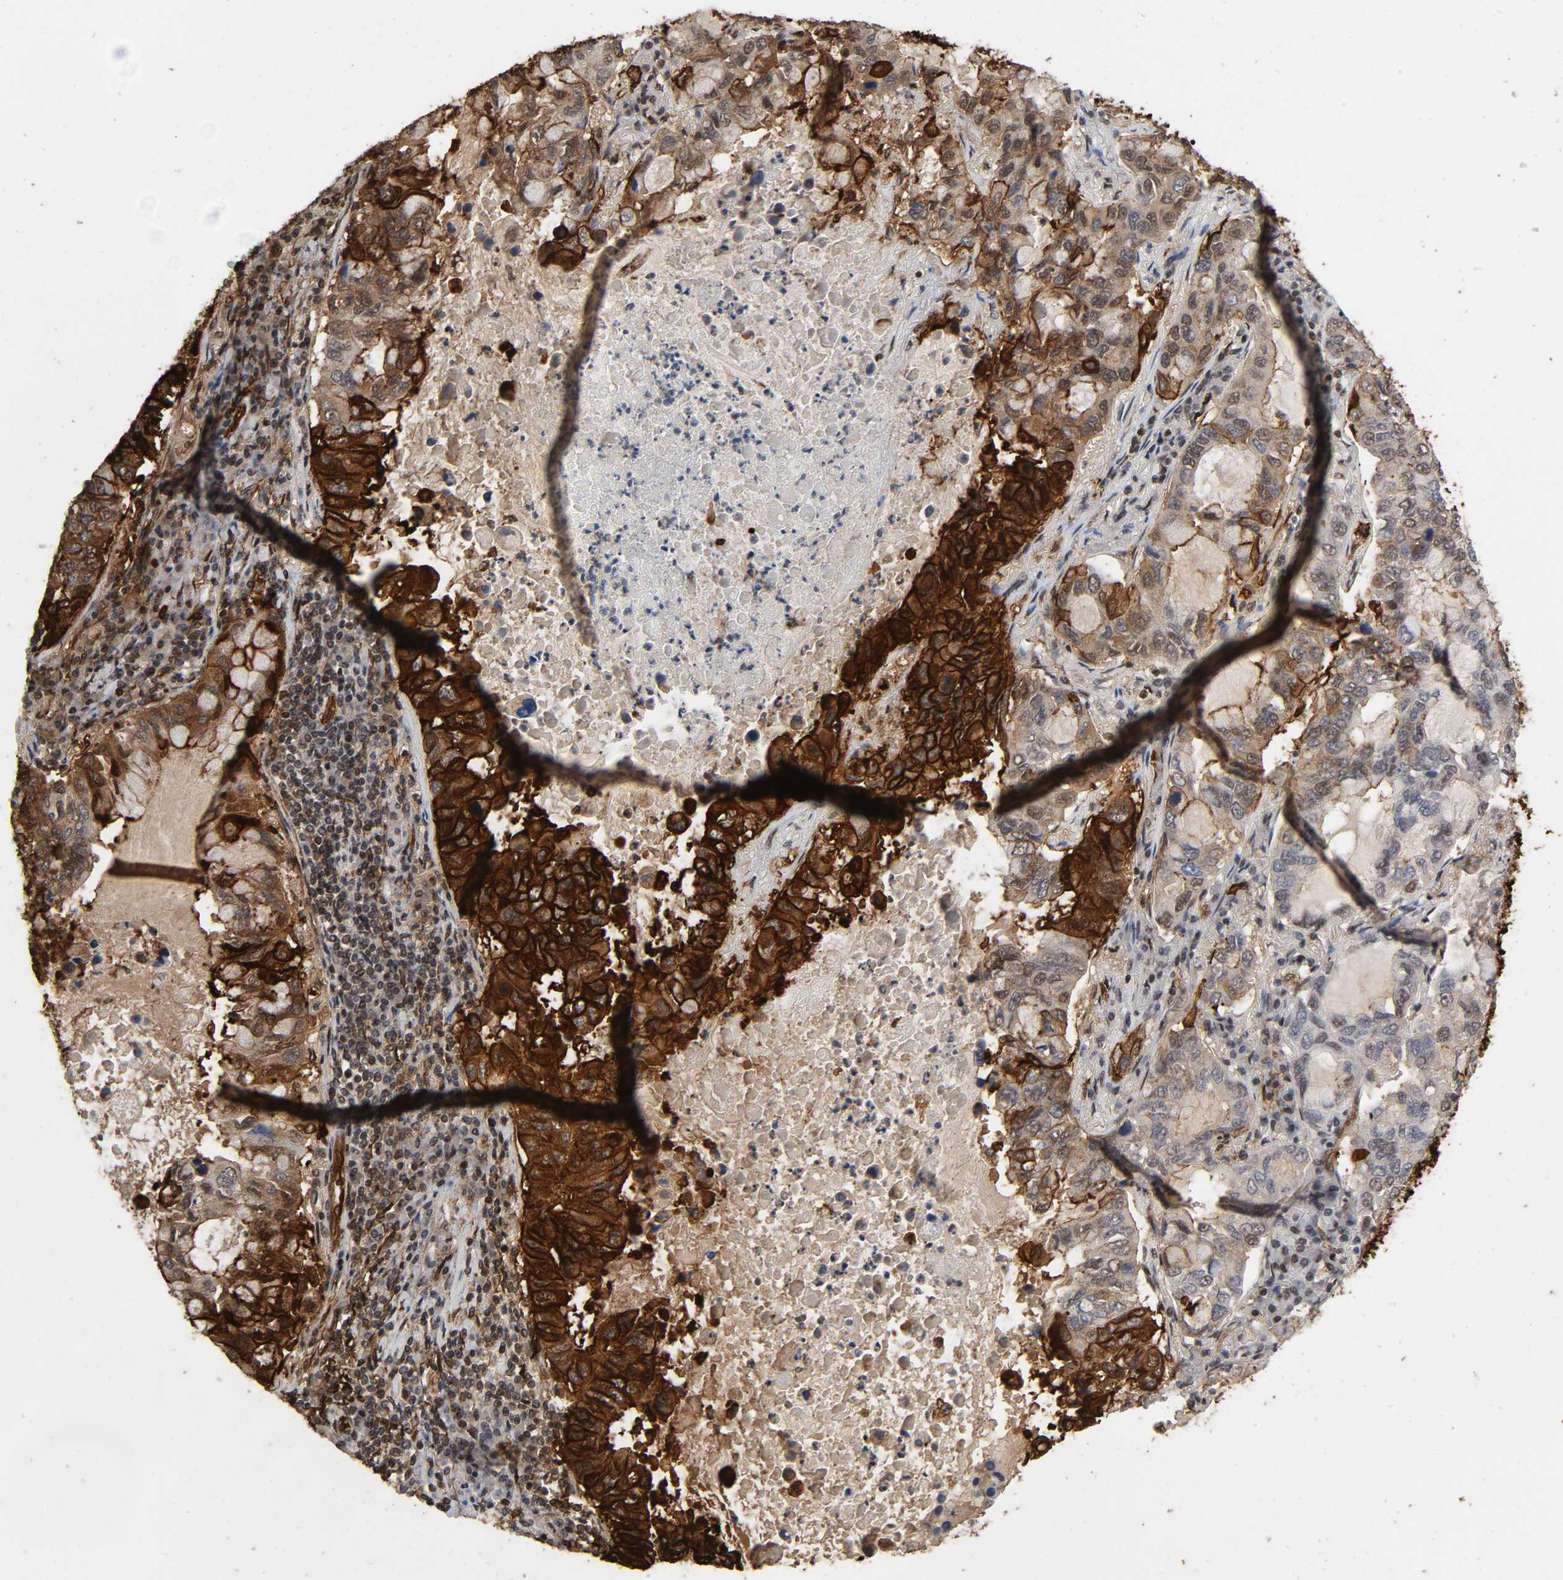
{"staining": {"intensity": "strong", "quantity": ">75%", "location": "cytoplasmic/membranous,nuclear"}, "tissue": "lung cancer", "cell_type": "Tumor cells", "image_type": "cancer", "snomed": [{"axis": "morphology", "description": "Adenocarcinoma, NOS"}, {"axis": "topography", "description": "Lung"}], "caption": "Lung cancer (adenocarcinoma) stained with DAB immunohistochemistry (IHC) demonstrates high levels of strong cytoplasmic/membranous and nuclear expression in approximately >75% of tumor cells. Using DAB (brown) and hematoxylin (blue) stains, captured at high magnification using brightfield microscopy.", "gene": "AHNAK2", "patient": {"sex": "male", "age": 64}}